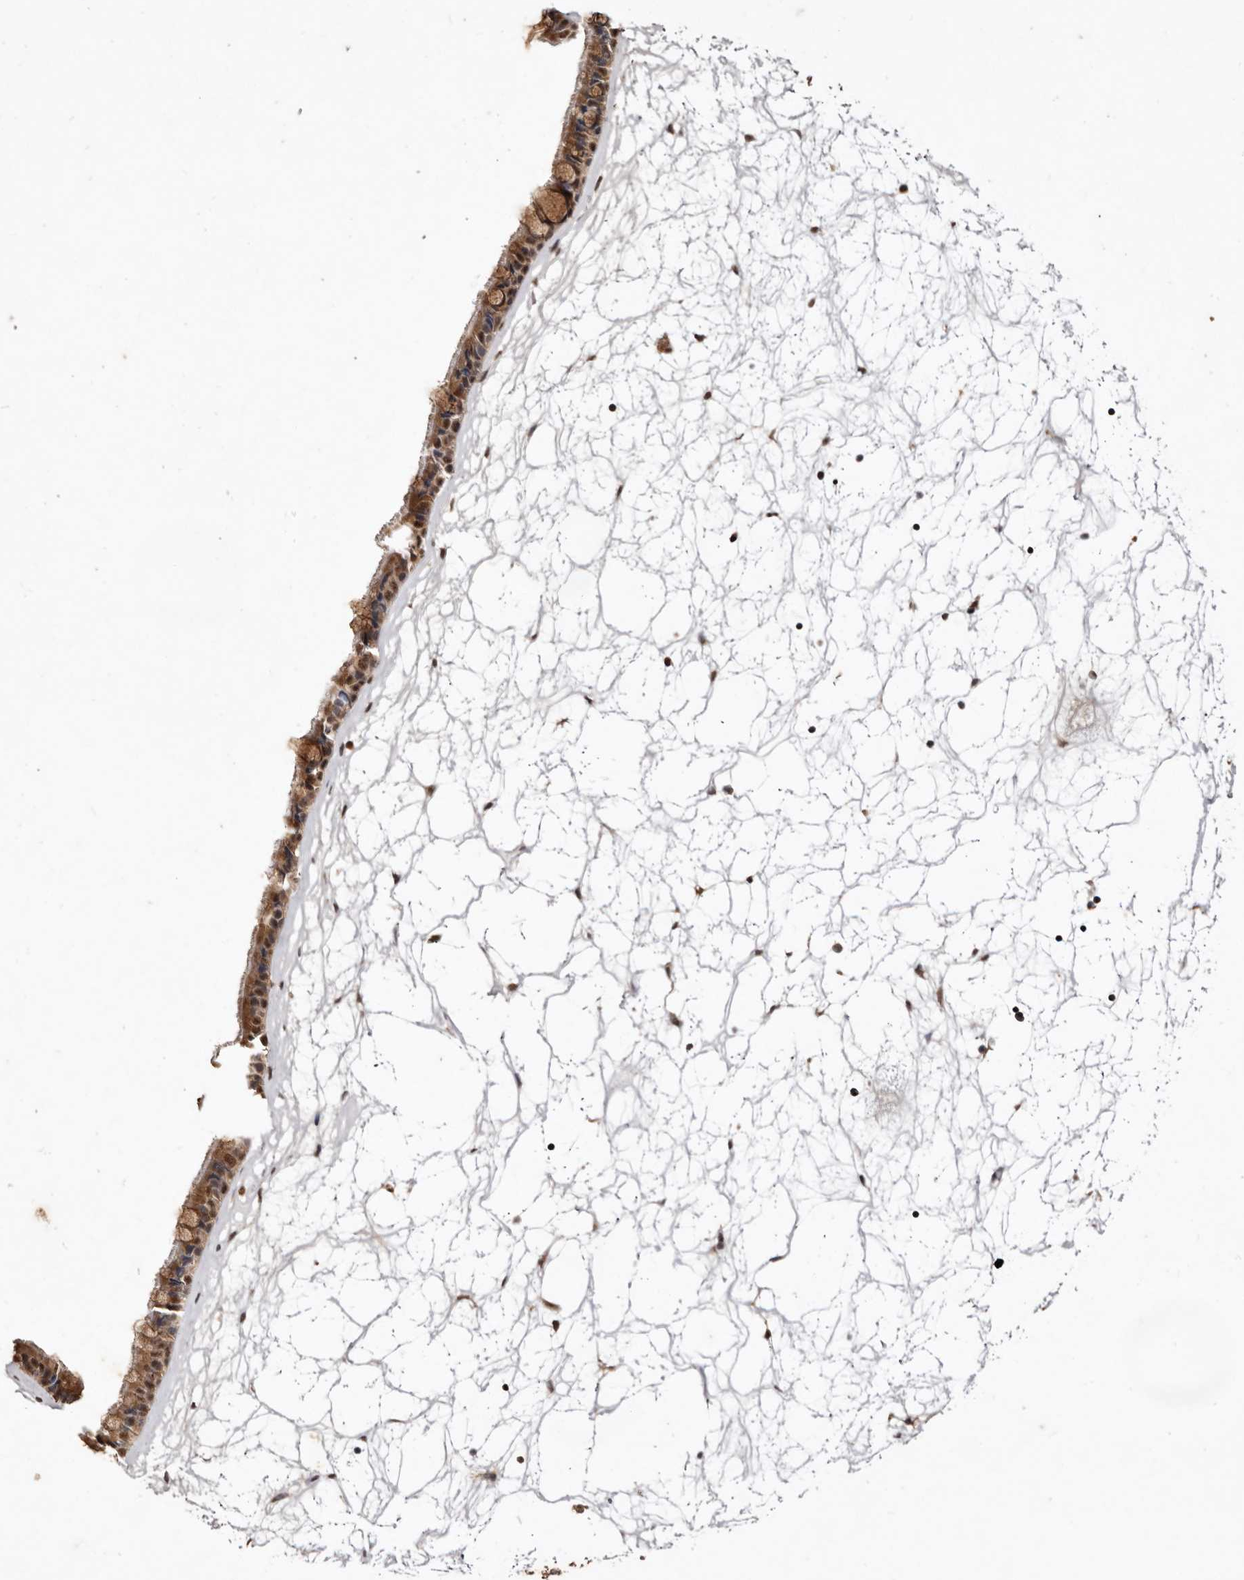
{"staining": {"intensity": "moderate", "quantity": ">75%", "location": "cytoplasmic/membranous,nuclear"}, "tissue": "nasopharynx", "cell_type": "Respiratory epithelial cells", "image_type": "normal", "snomed": [{"axis": "morphology", "description": "Normal tissue, NOS"}, {"axis": "topography", "description": "Nasopharynx"}], "caption": "Protein expression analysis of unremarkable nasopharynx reveals moderate cytoplasmic/membranous,nuclear staining in about >75% of respiratory epithelial cells.", "gene": "NOTCH1", "patient": {"sex": "male", "age": 64}}